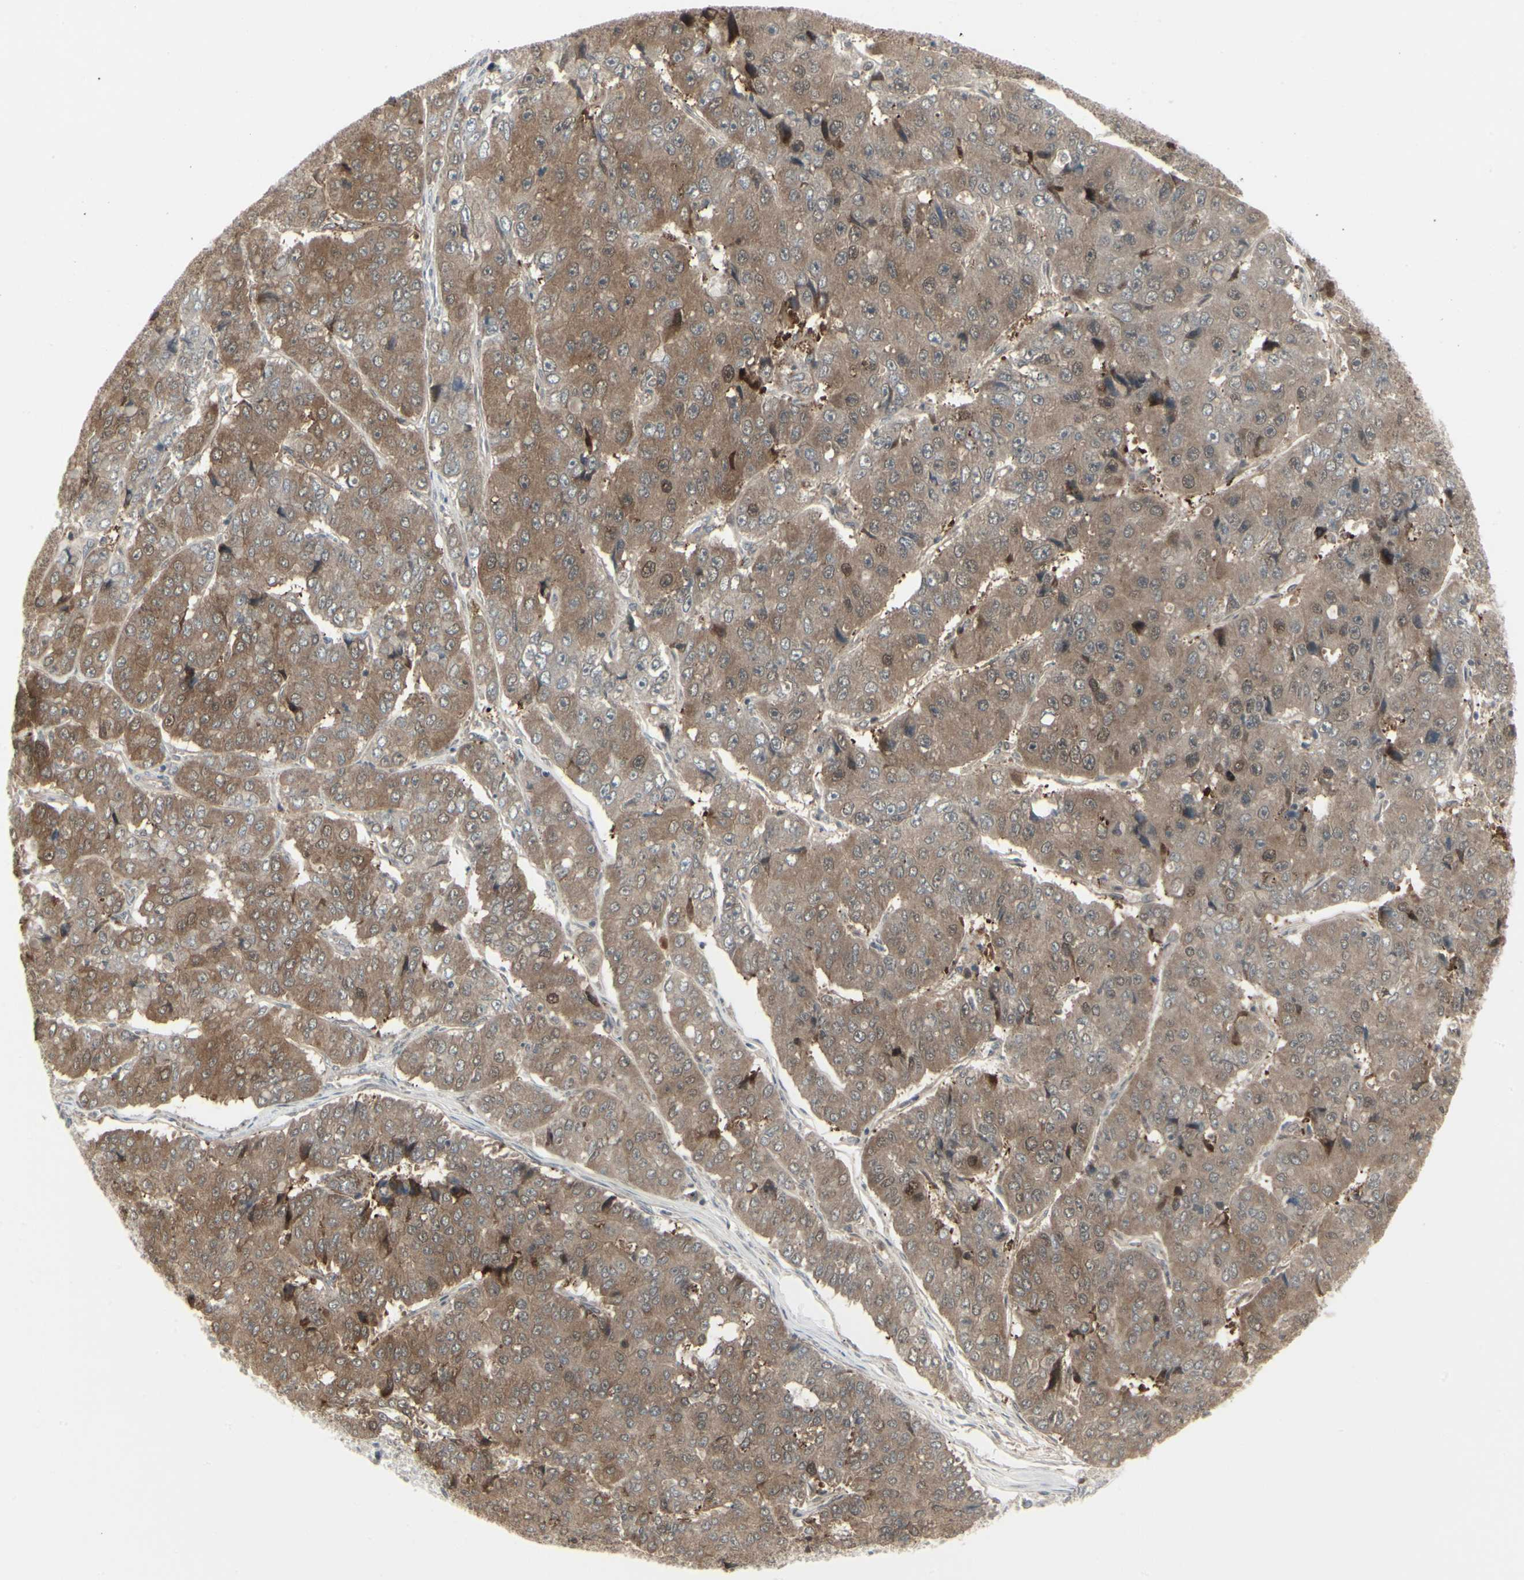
{"staining": {"intensity": "moderate", "quantity": ">75%", "location": "cytoplasmic/membranous"}, "tissue": "pancreatic cancer", "cell_type": "Tumor cells", "image_type": "cancer", "snomed": [{"axis": "morphology", "description": "Adenocarcinoma, NOS"}, {"axis": "topography", "description": "Pancreas"}], "caption": "Tumor cells exhibit medium levels of moderate cytoplasmic/membranous staining in approximately >75% of cells in human pancreatic cancer (adenocarcinoma). Using DAB (brown) and hematoxylin (blue) stains, captured at high magnification using brightfield microscopy.", "gene": "IGFBP6", "patient": {"sex": "male", "age": 50}}